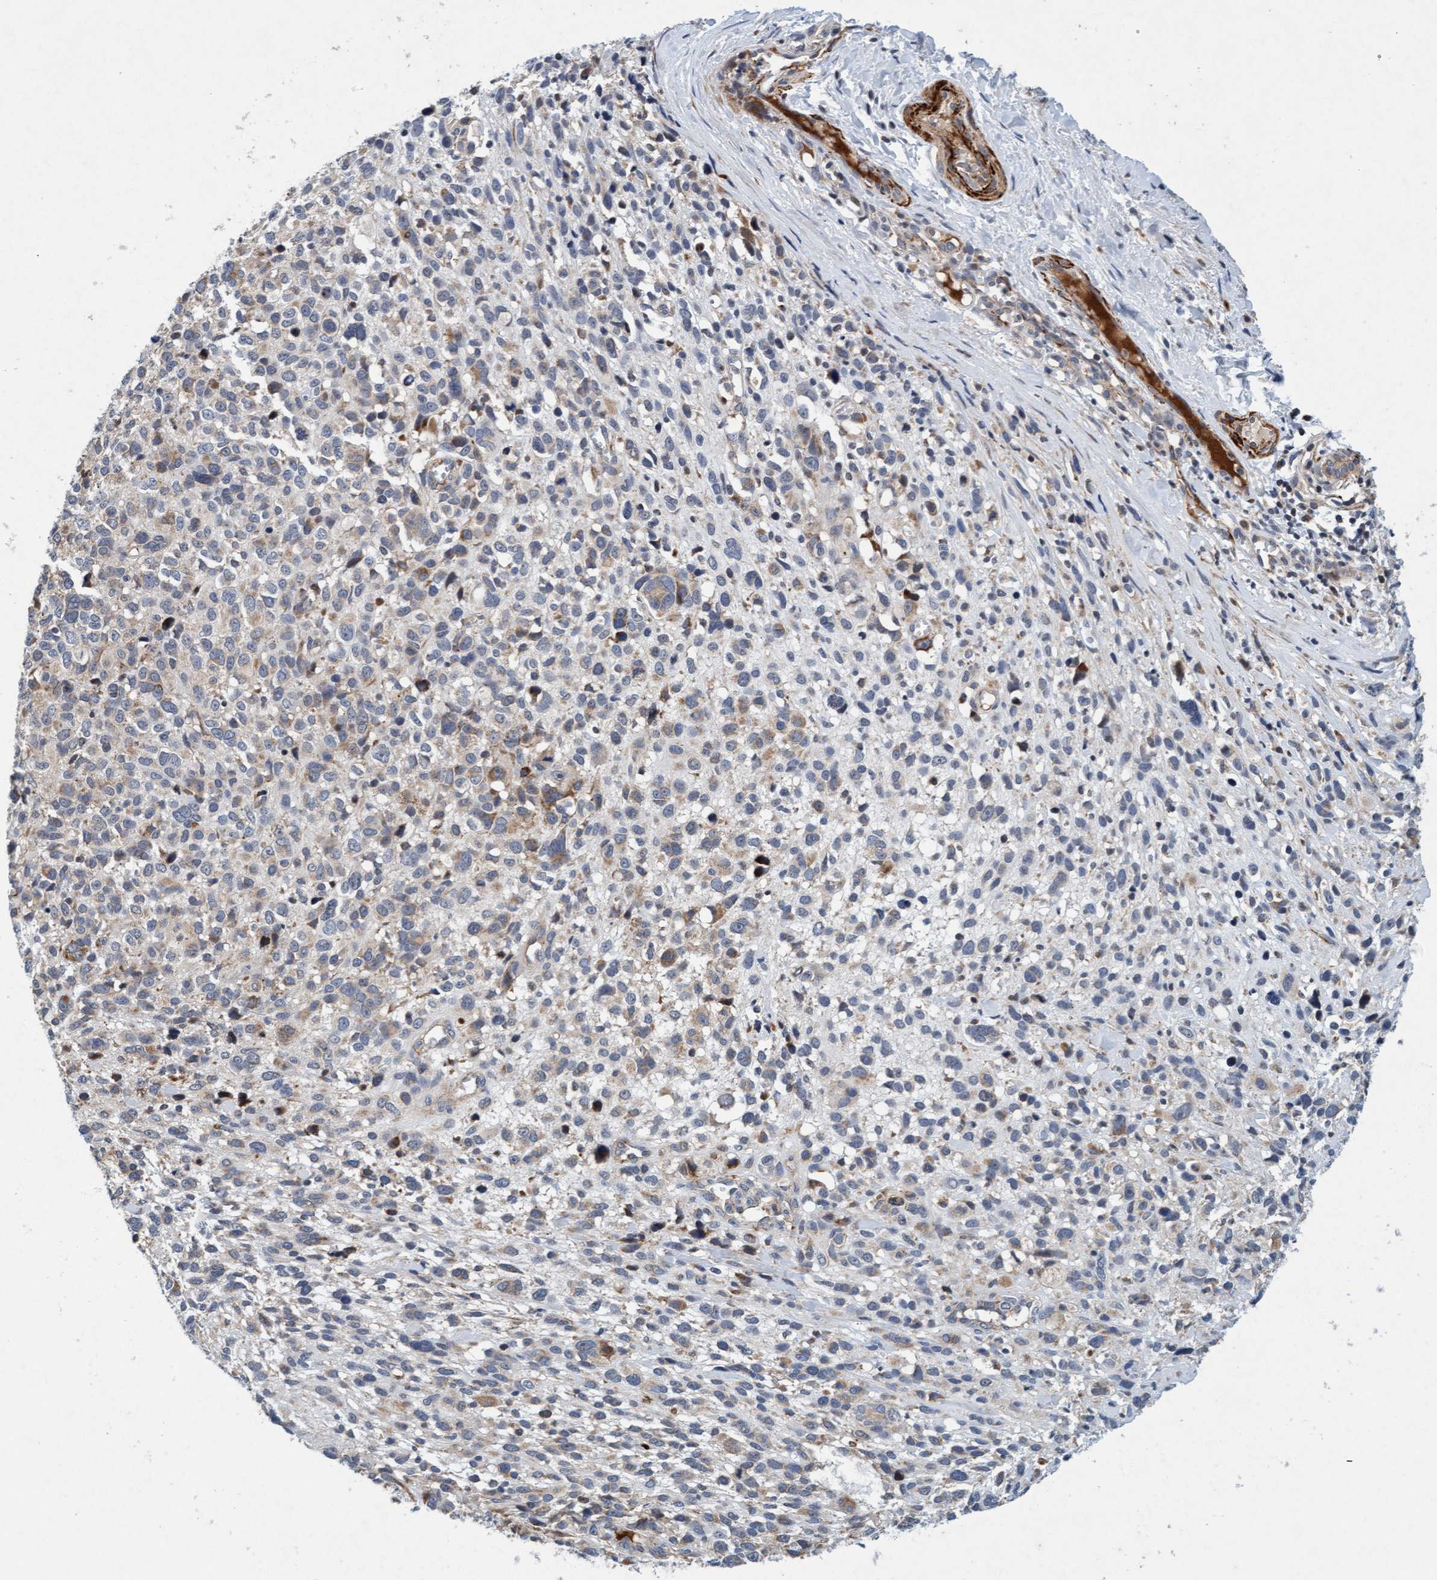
{"staining": {"intensity": "weak", "quantity": "25%-75%", "location": "cytoplasmic/membranous"}, "tissue": "melanoma", "cell_type": "Tumor cells", "image_type": "cancer", "snomed": [{"axis": "morphology", "description": "Malignant melanoma, NOS"}, {"axis": "topography", "description": "Skin"}], "caption": "Melanoma was stained to show a protein in brown. There is low levels of weak cytoplasmic/membranous expression in about 25%-75% of tumor cells.", "gene": "TMEM70", "patient": {"sex": "female", "age": 55}}